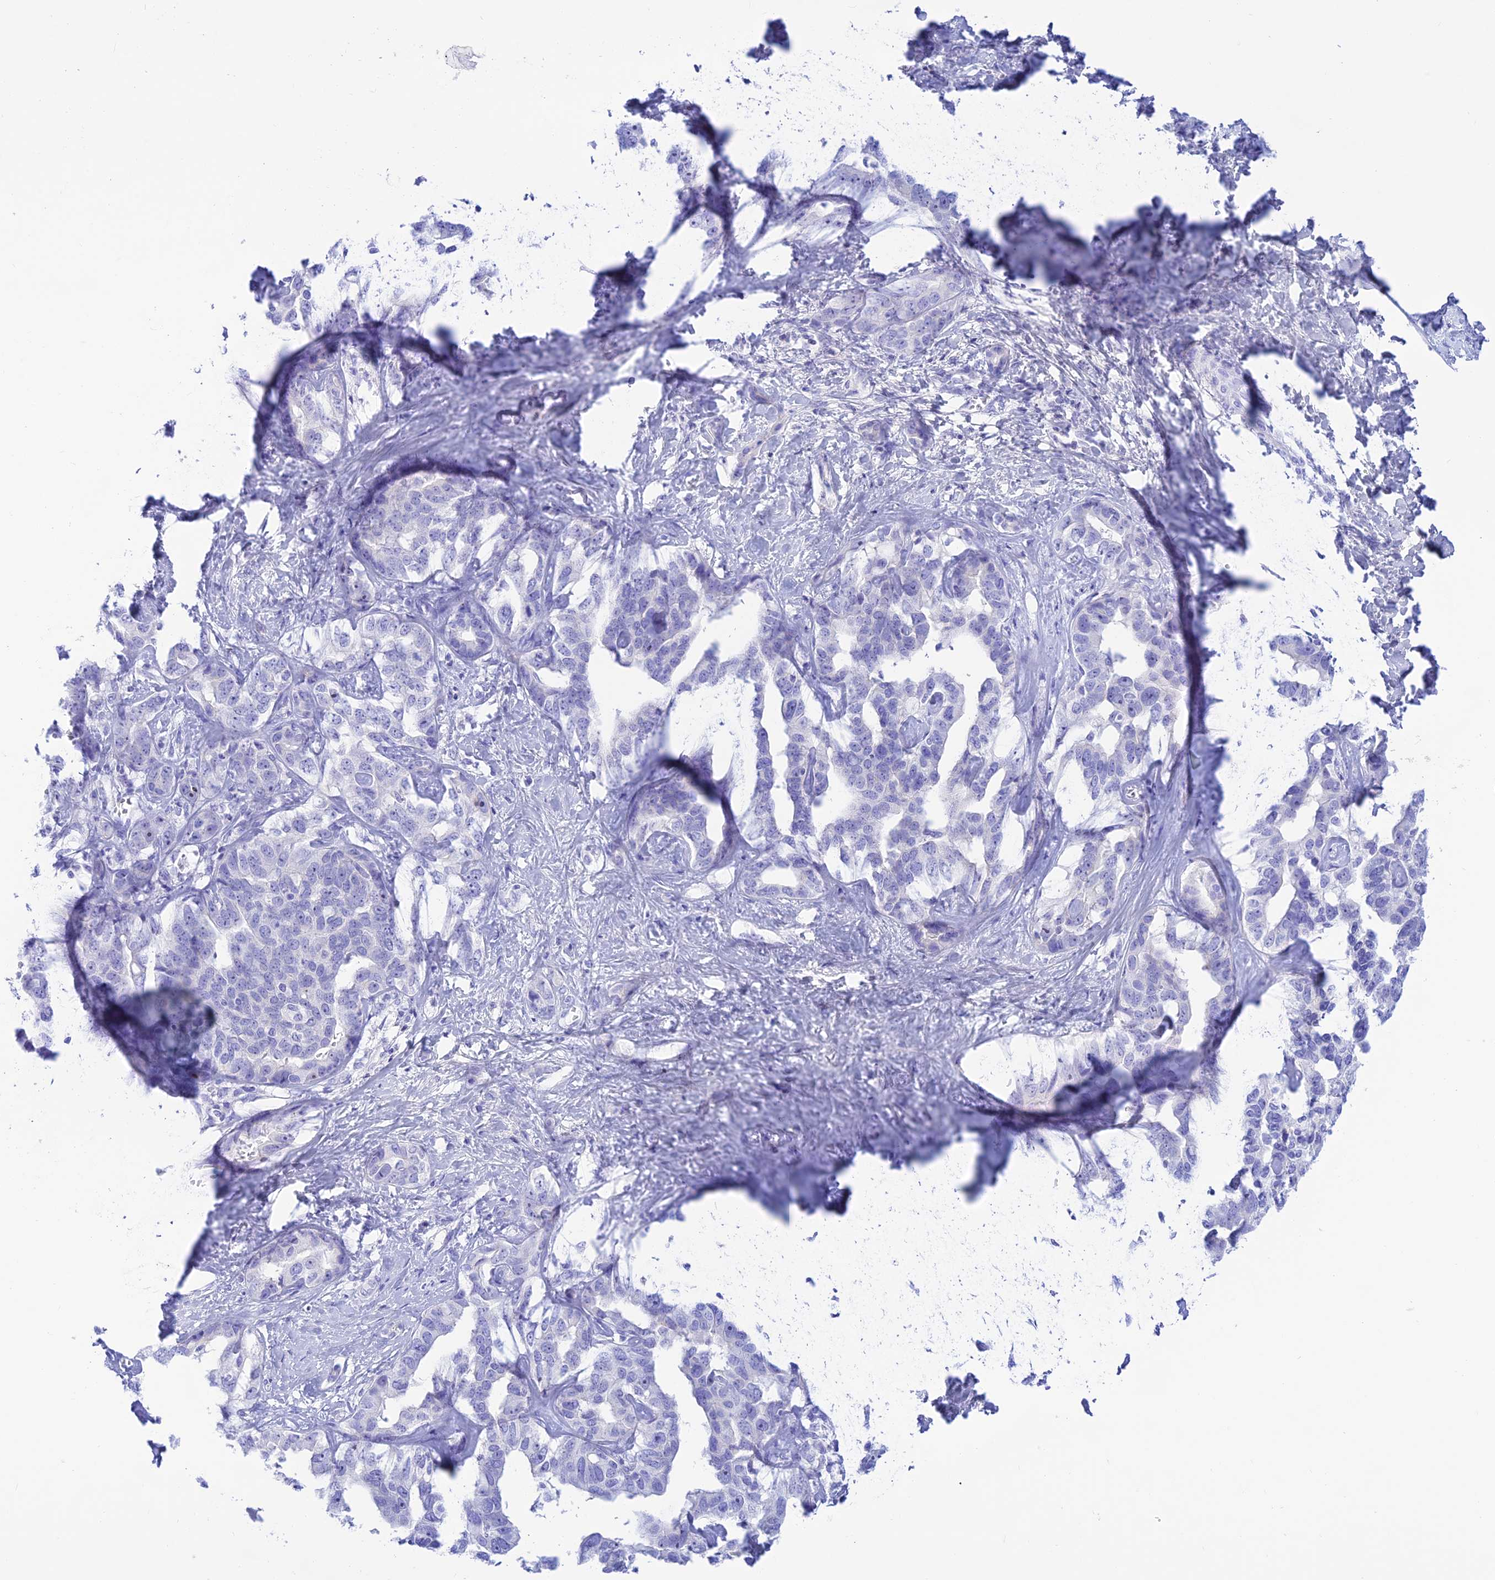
{"staining": {"intensity": "negative", "quantity": "none", "location": "none"}, "tissue": "liver cancer", "cell_type": "Tumor cells", "image_type": "cancer", "snomed": [{"axis": "morphology", "description": "Cholangiocarcinoma"}, {"axis": "topography", "description": "Liver"}], "caption": "Tumor cells are negative for brown protein staining in liver cancer.", "gene": "PRNP", "patient": {"sex": "male", "age": 59}}